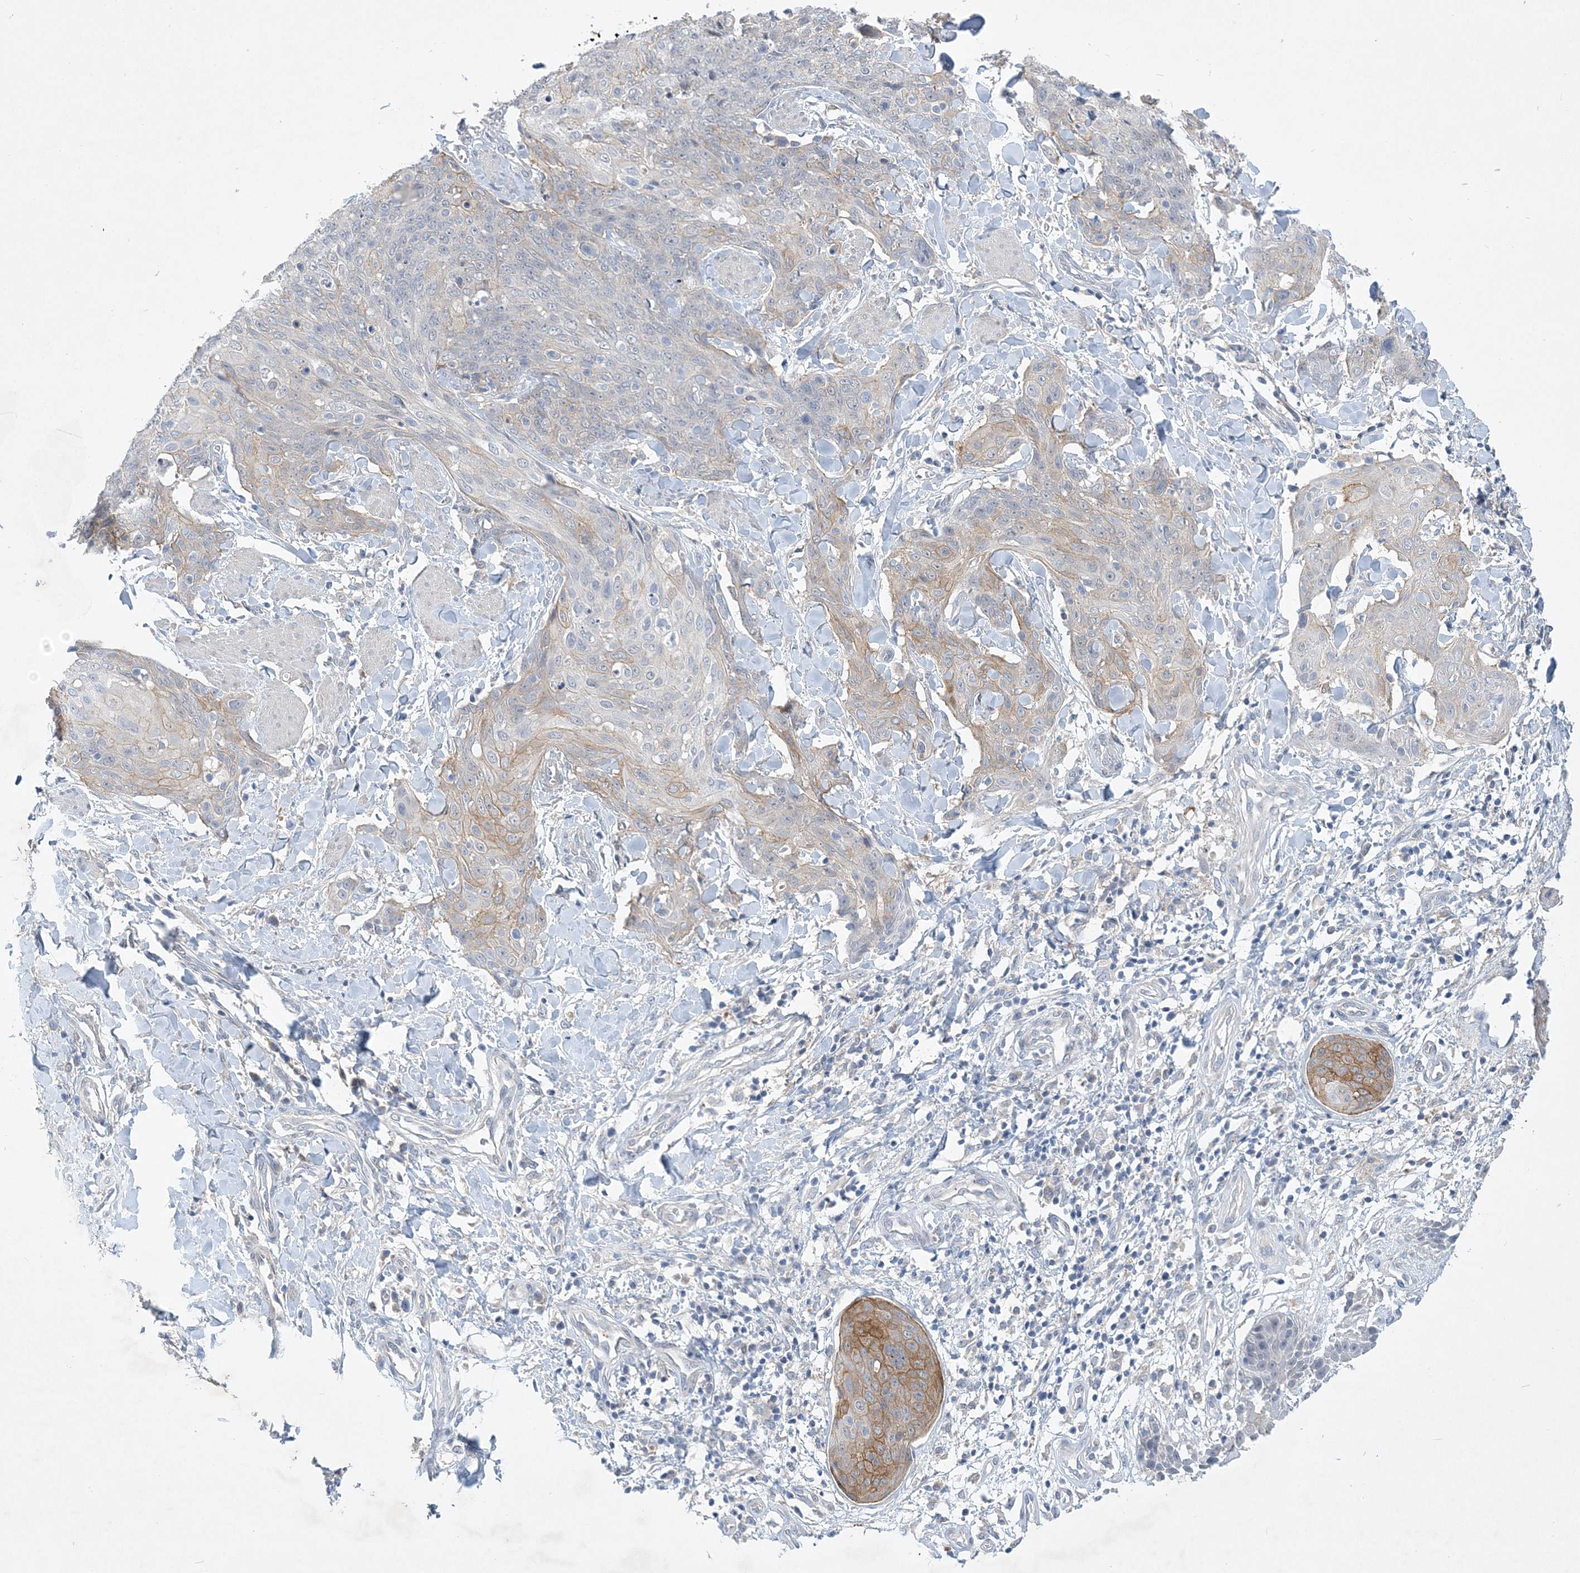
{"staining": {"intensity": "moderate", "quantity": "25%-75%", "location": "cytoplasmic/membranous"}, "tissue": "skin cancer", "cell_type": "Tumor cells", "image_type": "cancer", "snomed": [{"axis": "morphology", "description": "Squamous cell carcinoma, NOS"}, {"axis": "topography", "description": "Skin"}, {"axis": "topography", "description": "Vulva"}], "caption": "Human skin squamous cell carcinoma stained with a protein marker demonstrates moderate staining in tumor cells.", "gene": "ANKRD35", "patient": {"sex": "female", "age": 85}}